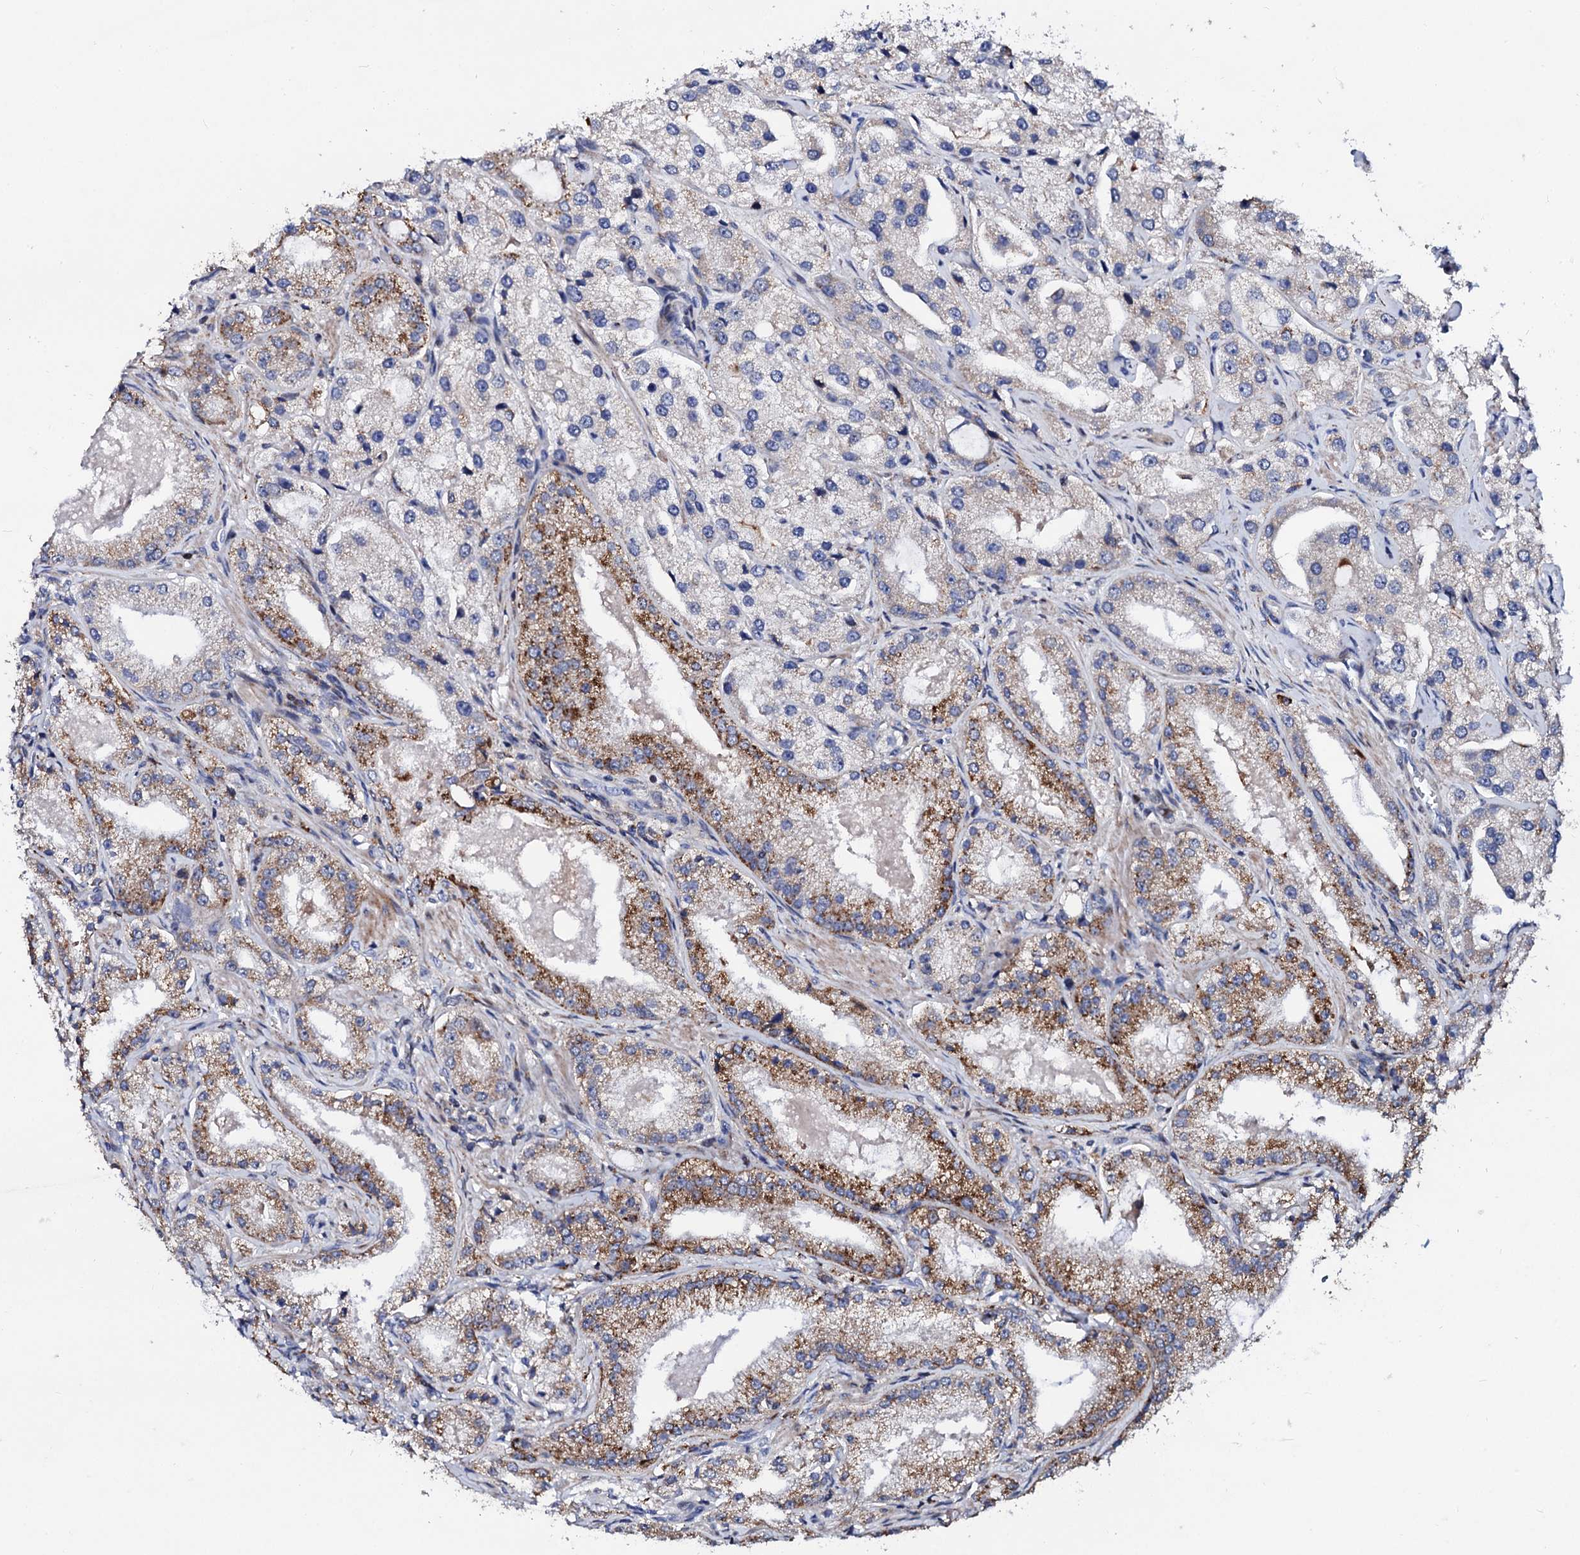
{"staining": {"intensity": "negative", "quantity": "none", "location": "none"}, "tissue": "prostate cancer", "cell_type": "Tumor cells", "image_type": "cancer", "snomed": [{"axis": "morphology", "description": "Adenocarcinoma, Low grade"}, {"axis": "topography", "description": "Prostate"}], "caption": "The immunohistochemistry (IHC) photomicrograph has no significant expression in tumor cells of prostate cancer tissue.", "gene": "TCIRG1", "patient": {"sex": "male", "age": 69}}